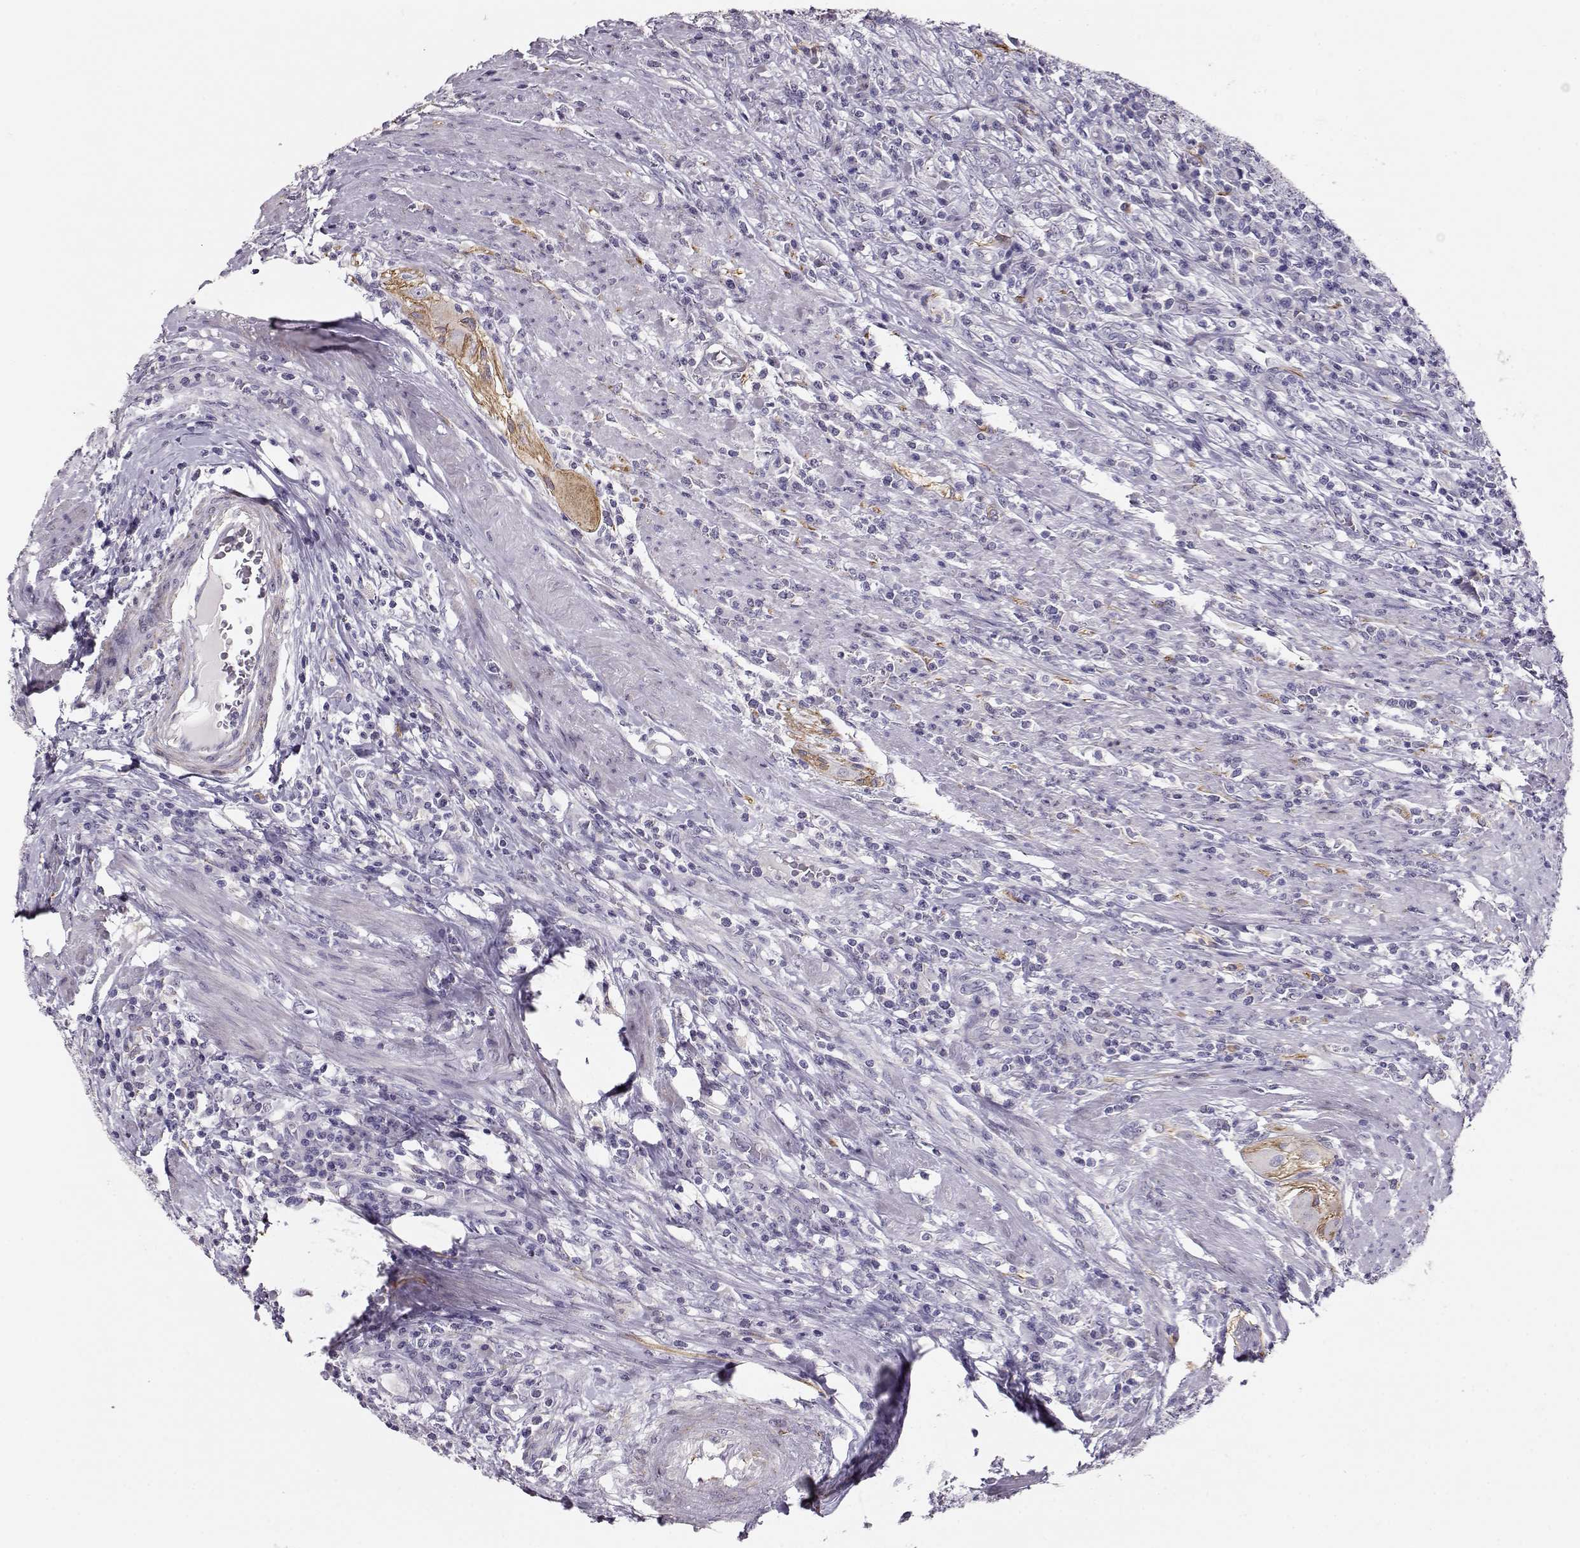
{"staining": {"intensity": "negative", "quantity": "none", "location": "none"}, "tissue": "colorectal cancer", "cell_type": "Tumor cells", "image_type": "cancer", "snomed": [{"axis": "morphology", "description": "Adenocarcinoma, NOS"}, {"axis": "topography", "description": "Colon"}], "caption": "The IHC histopathology image has no significant expression in tumor cells of adenocarcinoma (colorectal) tissue. Brightfield microscopy of immunohistochemistry (IHC) stained with DAB (brown) and hematoxylin (blue), captured at high magnification.", "gene": "RBM44", "patient": {"sex": "male", "age": 53}}